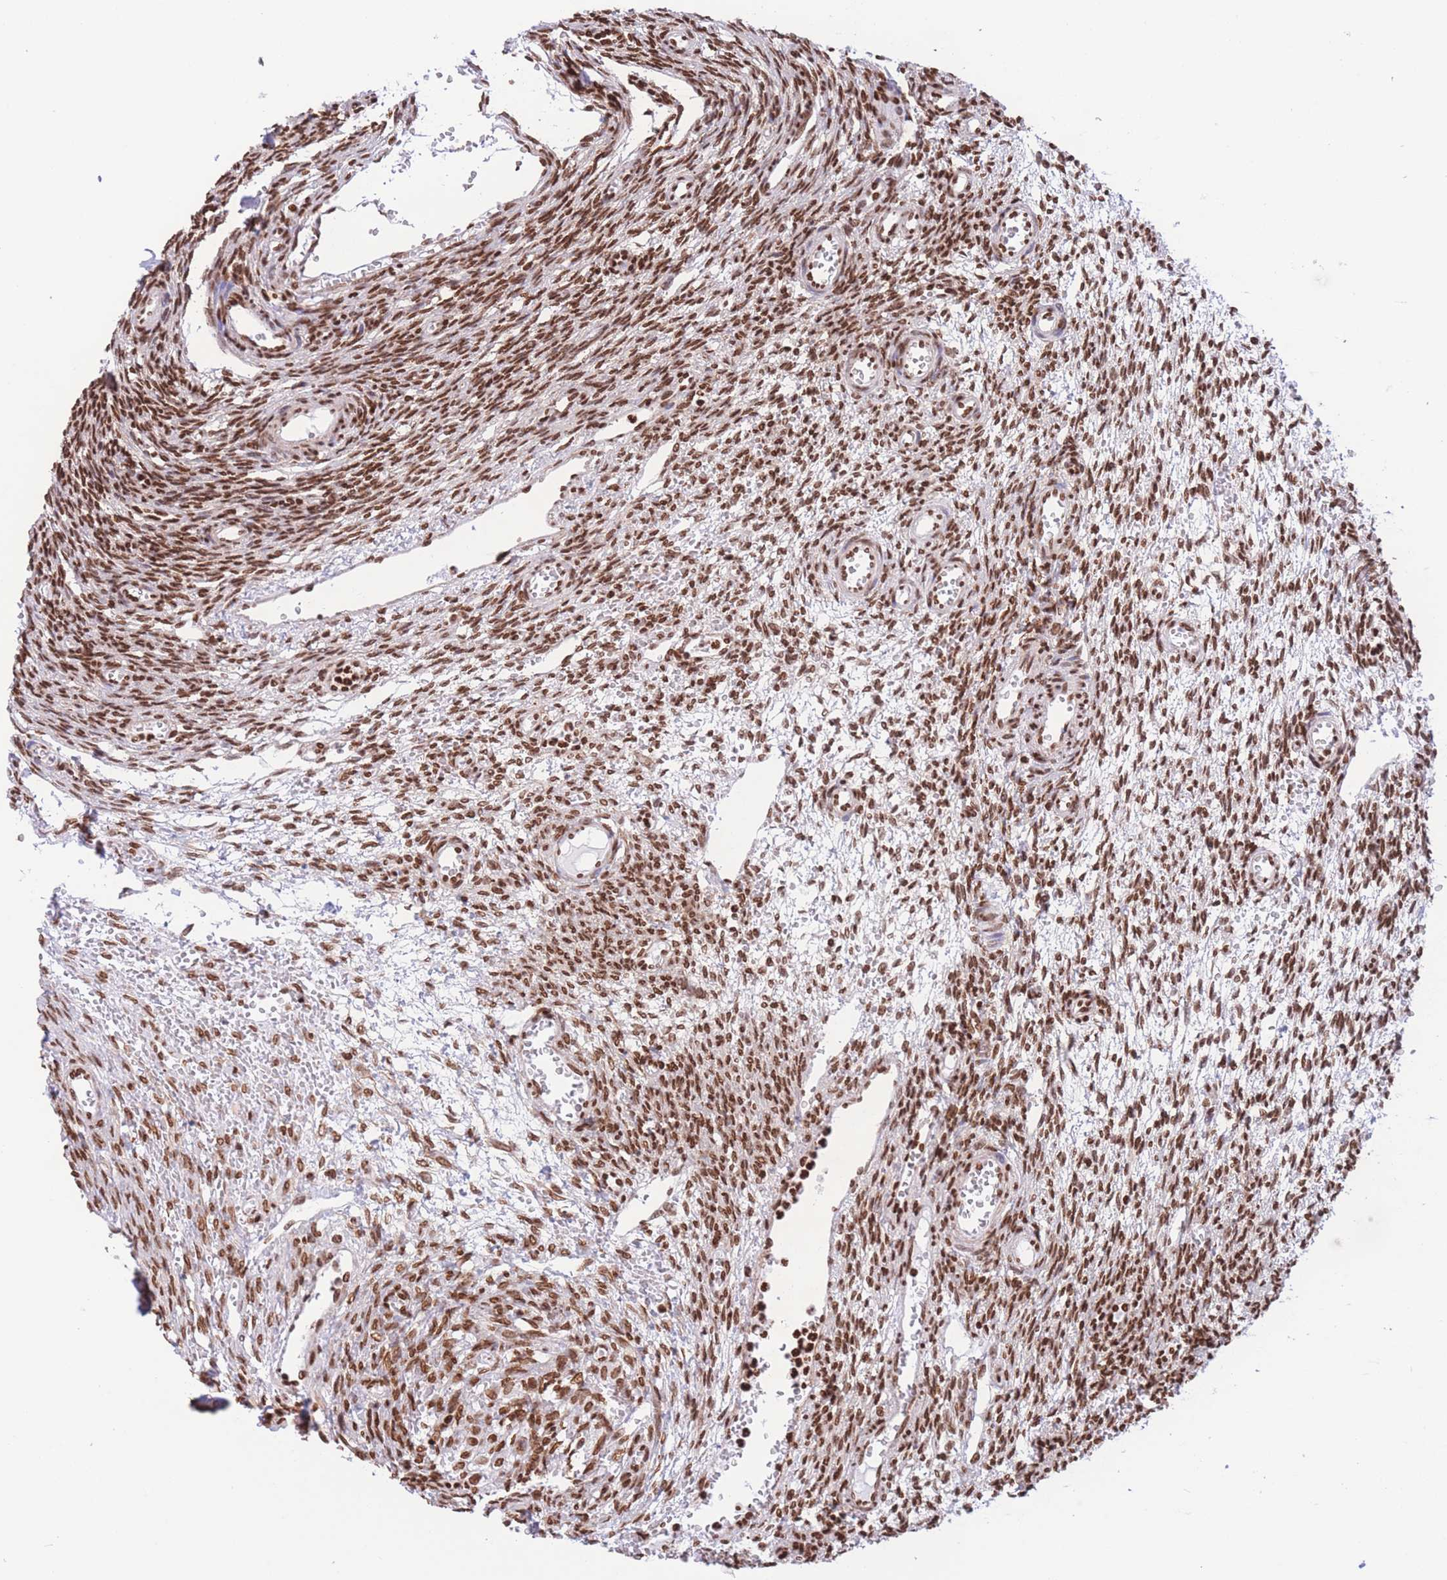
{"staining": {"intensity": "strong", "quantity": ">75%", "location": "nuclear"}, "tissue": "ovary", "cell_type": "Follicle cells", "image_type": "normal", "snomed": [{"axis": "morphology", "description": "Normal tissue, NOS"}, {"axis": "topography", "description": "Ovary"}], "caption": "The histopathology image reveals a brown stain indicating the presence of a protein in the nuclear of follicle cells in ovary. The staining was performed using DAB (3,3'-diaminobenzidine), with brown indicating positive protein expression. Nuclei are stained blue with hematoxylin.", "gene": "H2BC10", "patient": {"sex": "female", "age": 39}}